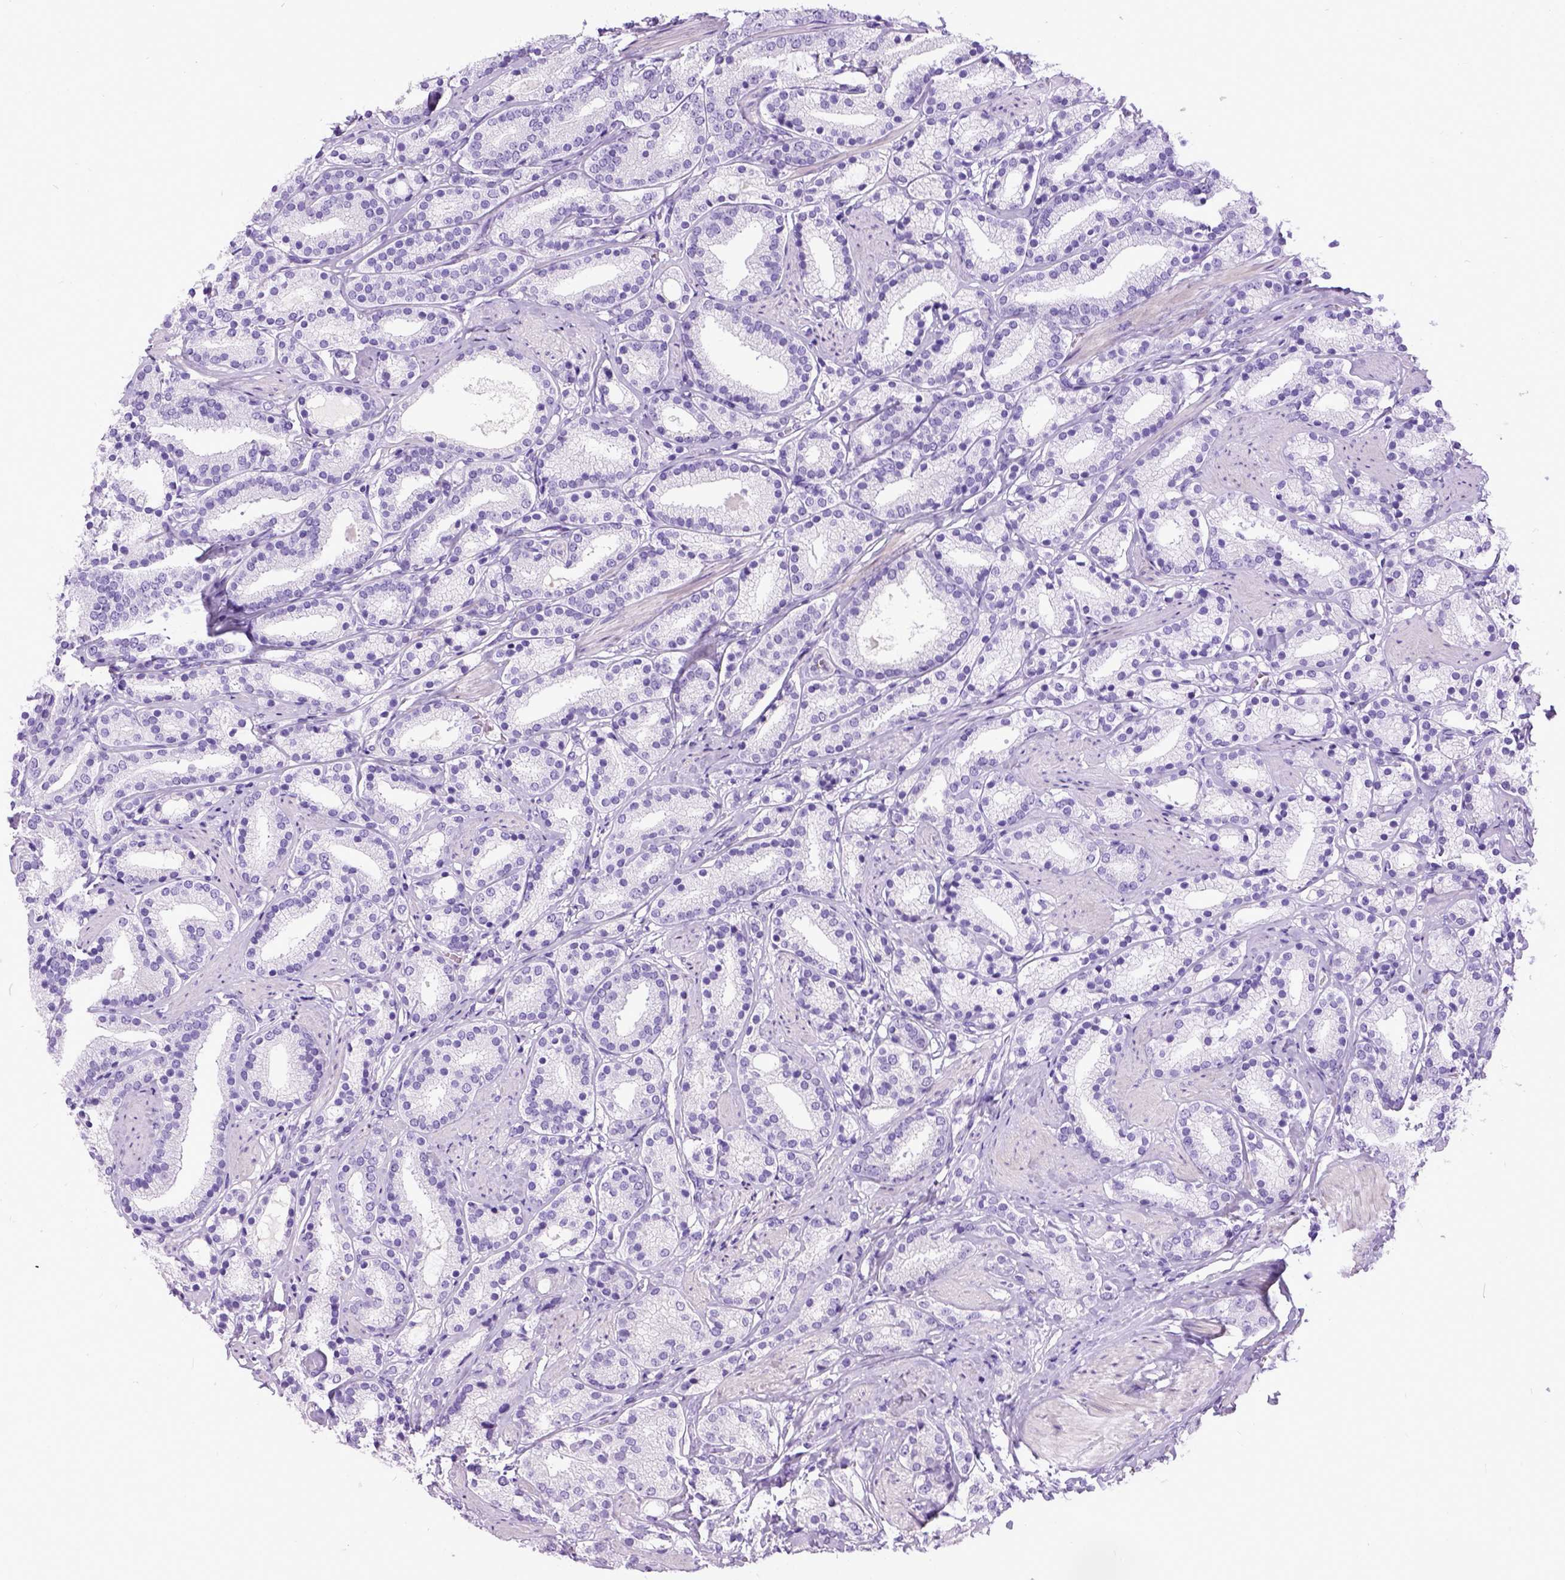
{"staining": {"intensity": "negative", "quantity": "none", "location": "none"}, "tissue": "prostate cancer", "cell_type": "Tumor cells", "image_type": "cancer", "snomed": [{"axis": "morphology", "description": "Adenocarcinoma, High grade"}, {"axis": "topography", "description": "Prostate"}], "caption": "High power microscopy micrograph of an immunohistochemistry (IHC) photomicrograph of prostate cancer, revealing no significant positivity in tumor cells.", "gene": "IGF2", "patient": {"sex": "male", "age": 63}}